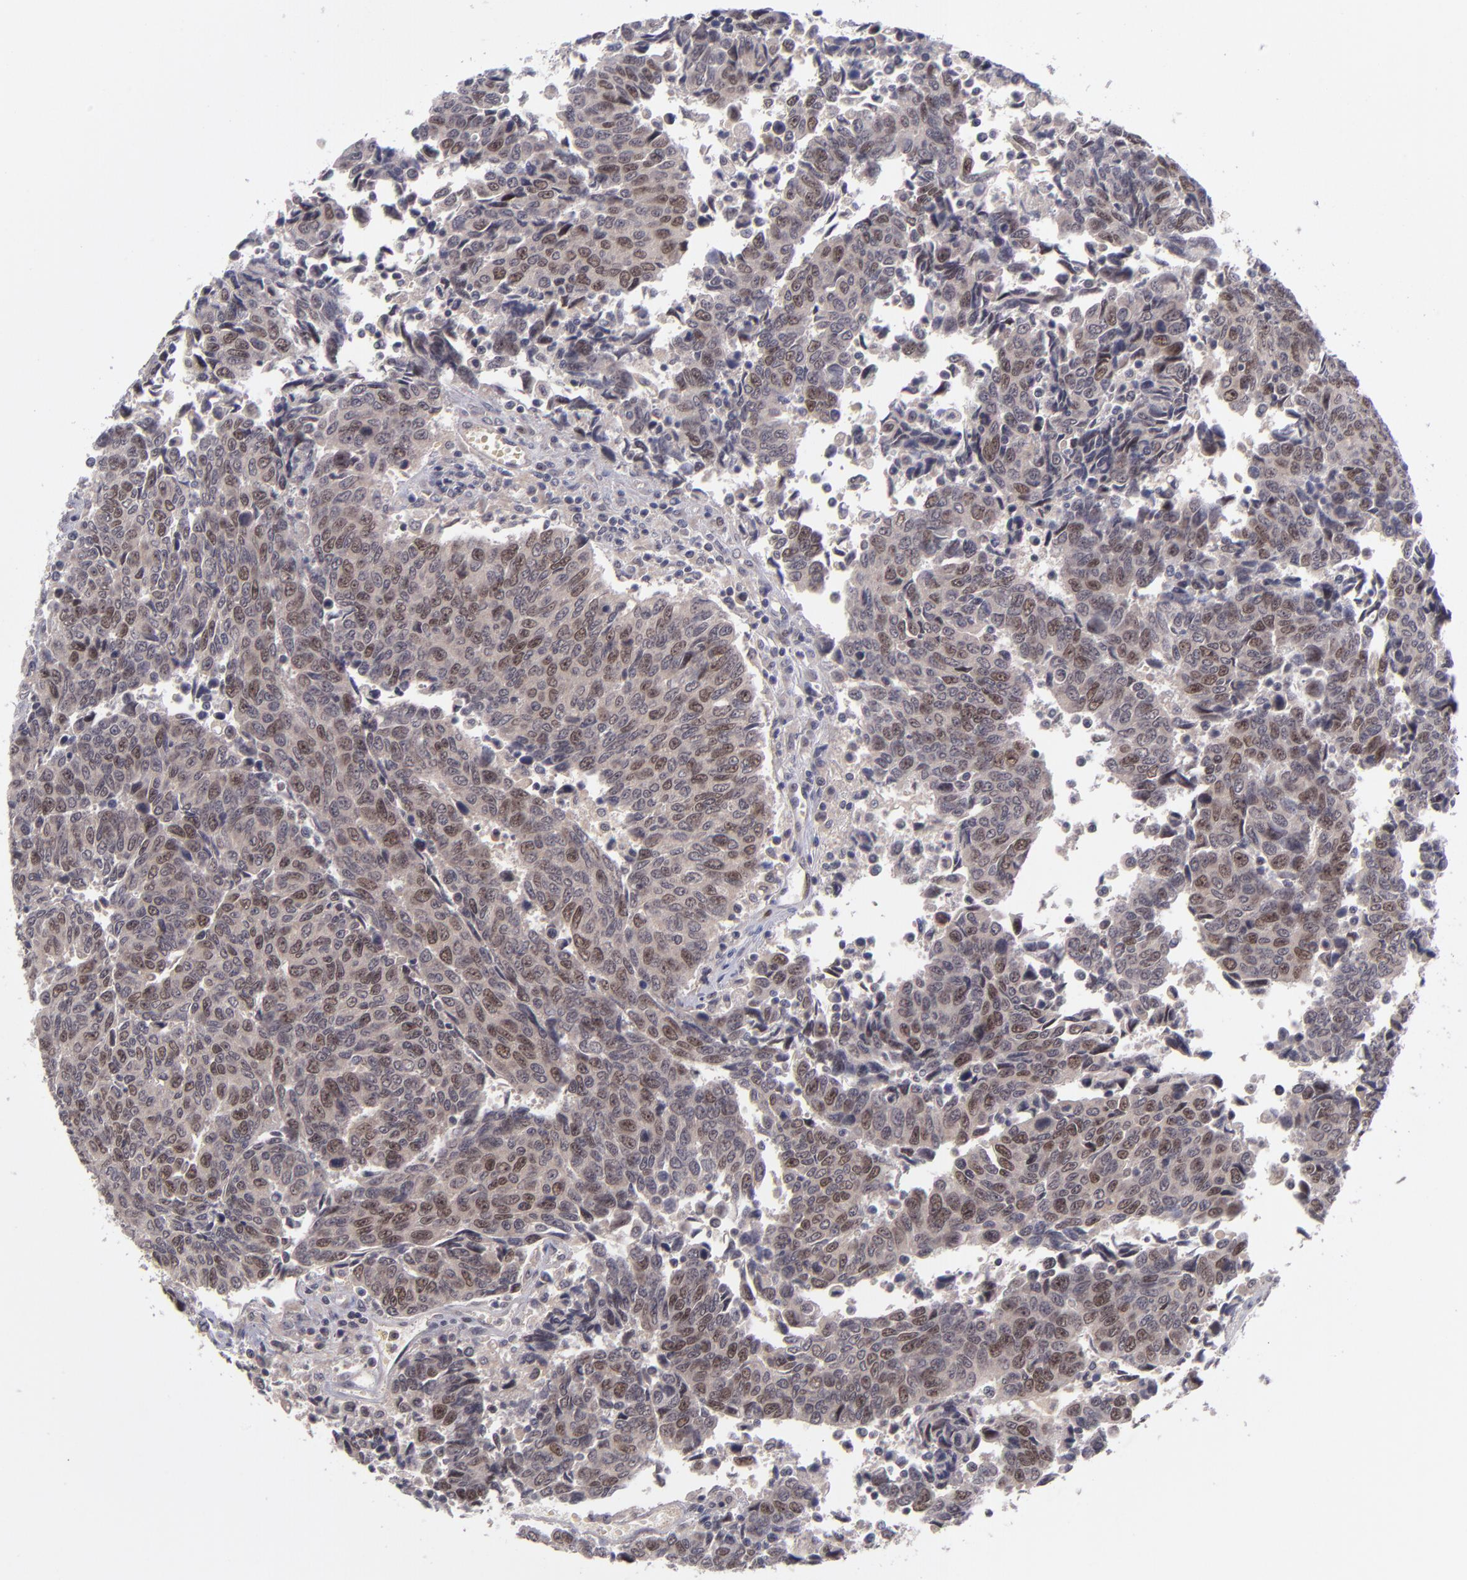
{"staining": {"intensity": "moderate", "quantity": "25%-75%", "location": "nuclear"}, "tissue": "urothelial cancer", "cell_type": "Tumor cells", "image_type": "cancer", "snomed": [{"axis": "morphology", "description": "Urothelial carcinoma, High grade"}, {"axis": "topography", "description": "Urinary bladder"}], "caption": "Tumor cells display medium levels of moderate nuclear expression in approximately 25%-75% of cells in human high-grade urothelial carcinoma.", "gene": "CDC7", "patient": {"sex": "male", "age": 86}}